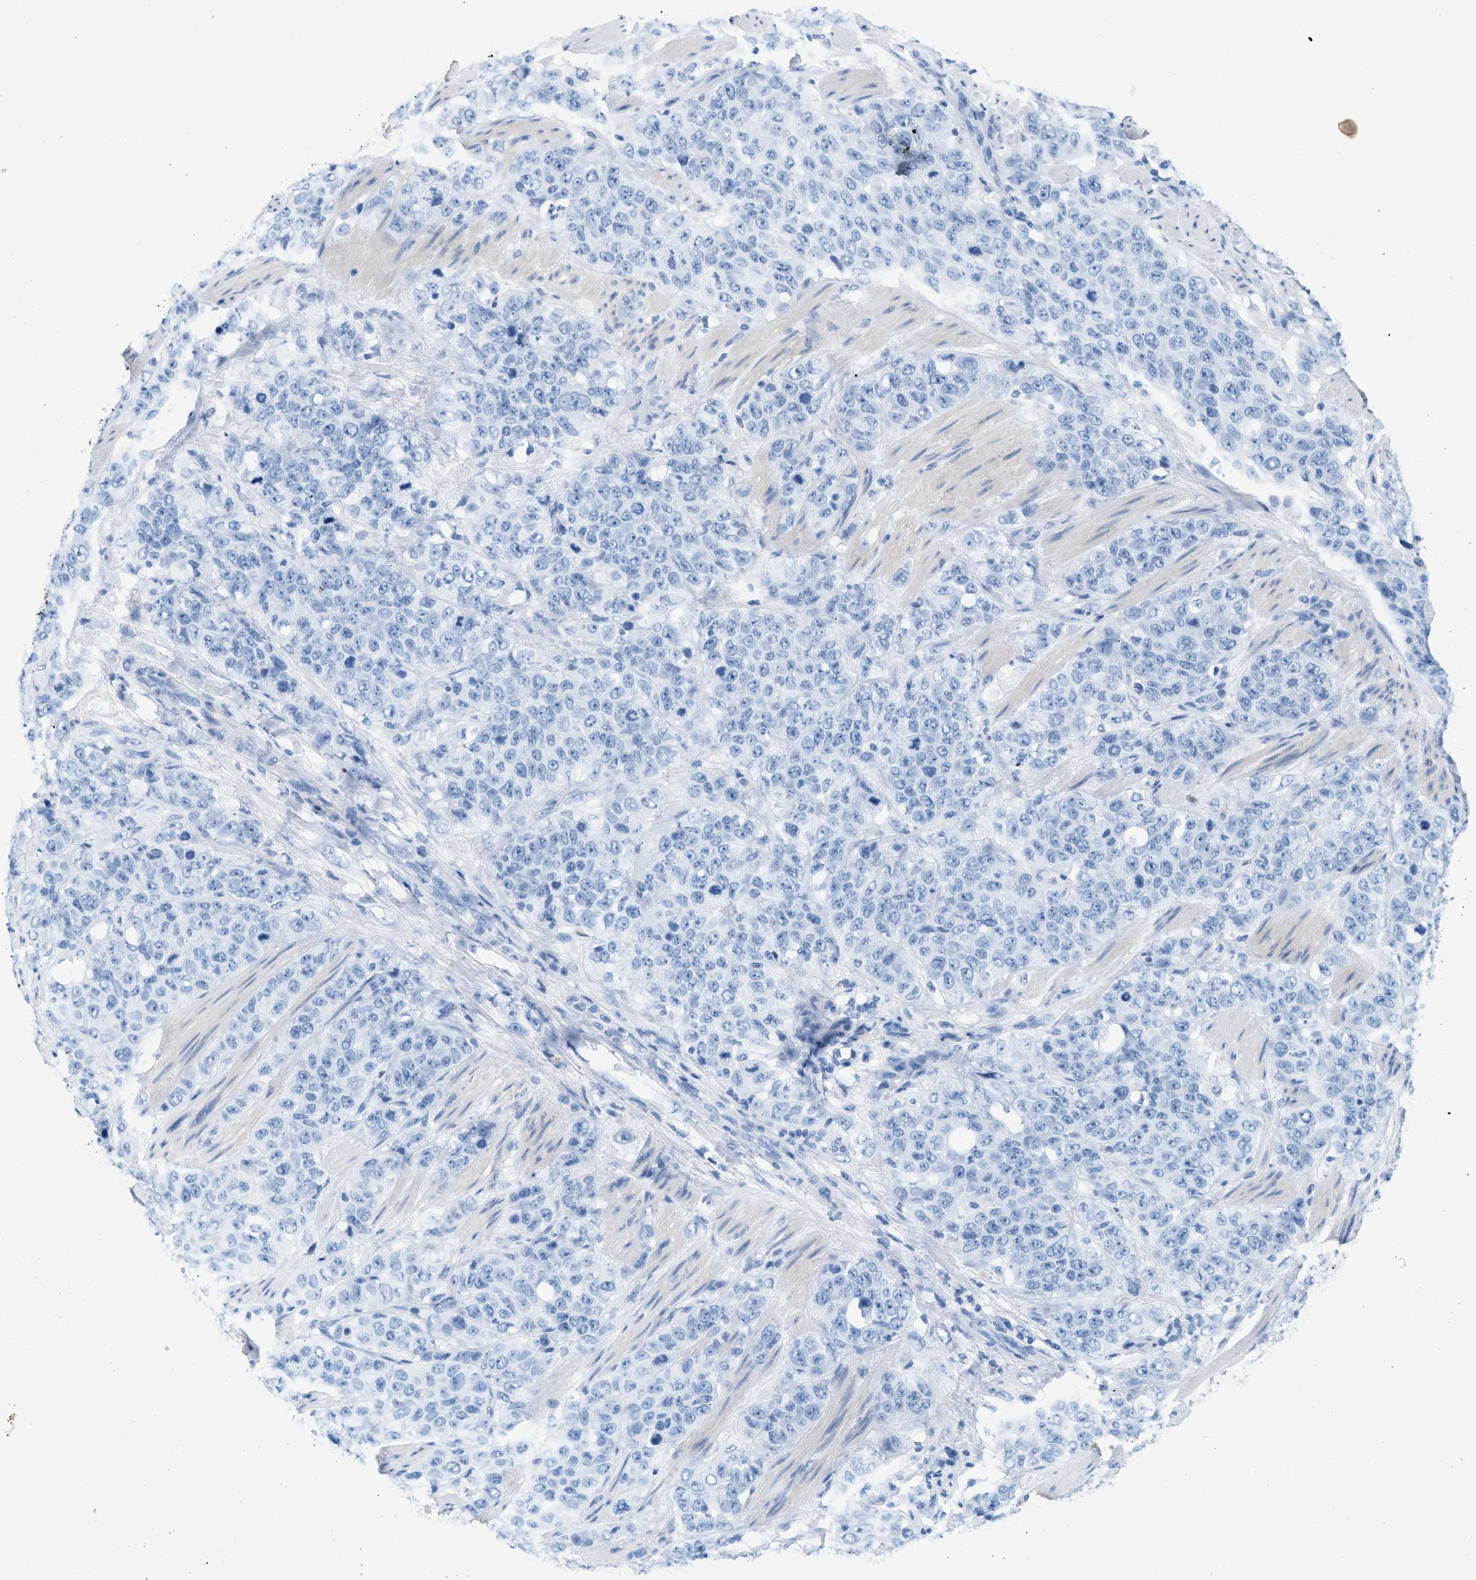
{"staining": {"intensity": "negative", "quantity": "none", "location": "none"}, "tissue": "stomach cancer", "cell_type": "Tumor cells", "image_type": "cancer", "snomed": [{"axis": "morphology", "description": "Adenocarcinoma, NOS"}, {"axis": "topography", "description": "Stomach"}], "caption": "Stomach adenocarcinoma stained for a protein using immunohistochemistry displays no positivity tumor cells.", "gene": "HHATL", "patient": {"sex": "male", "age": 48}}